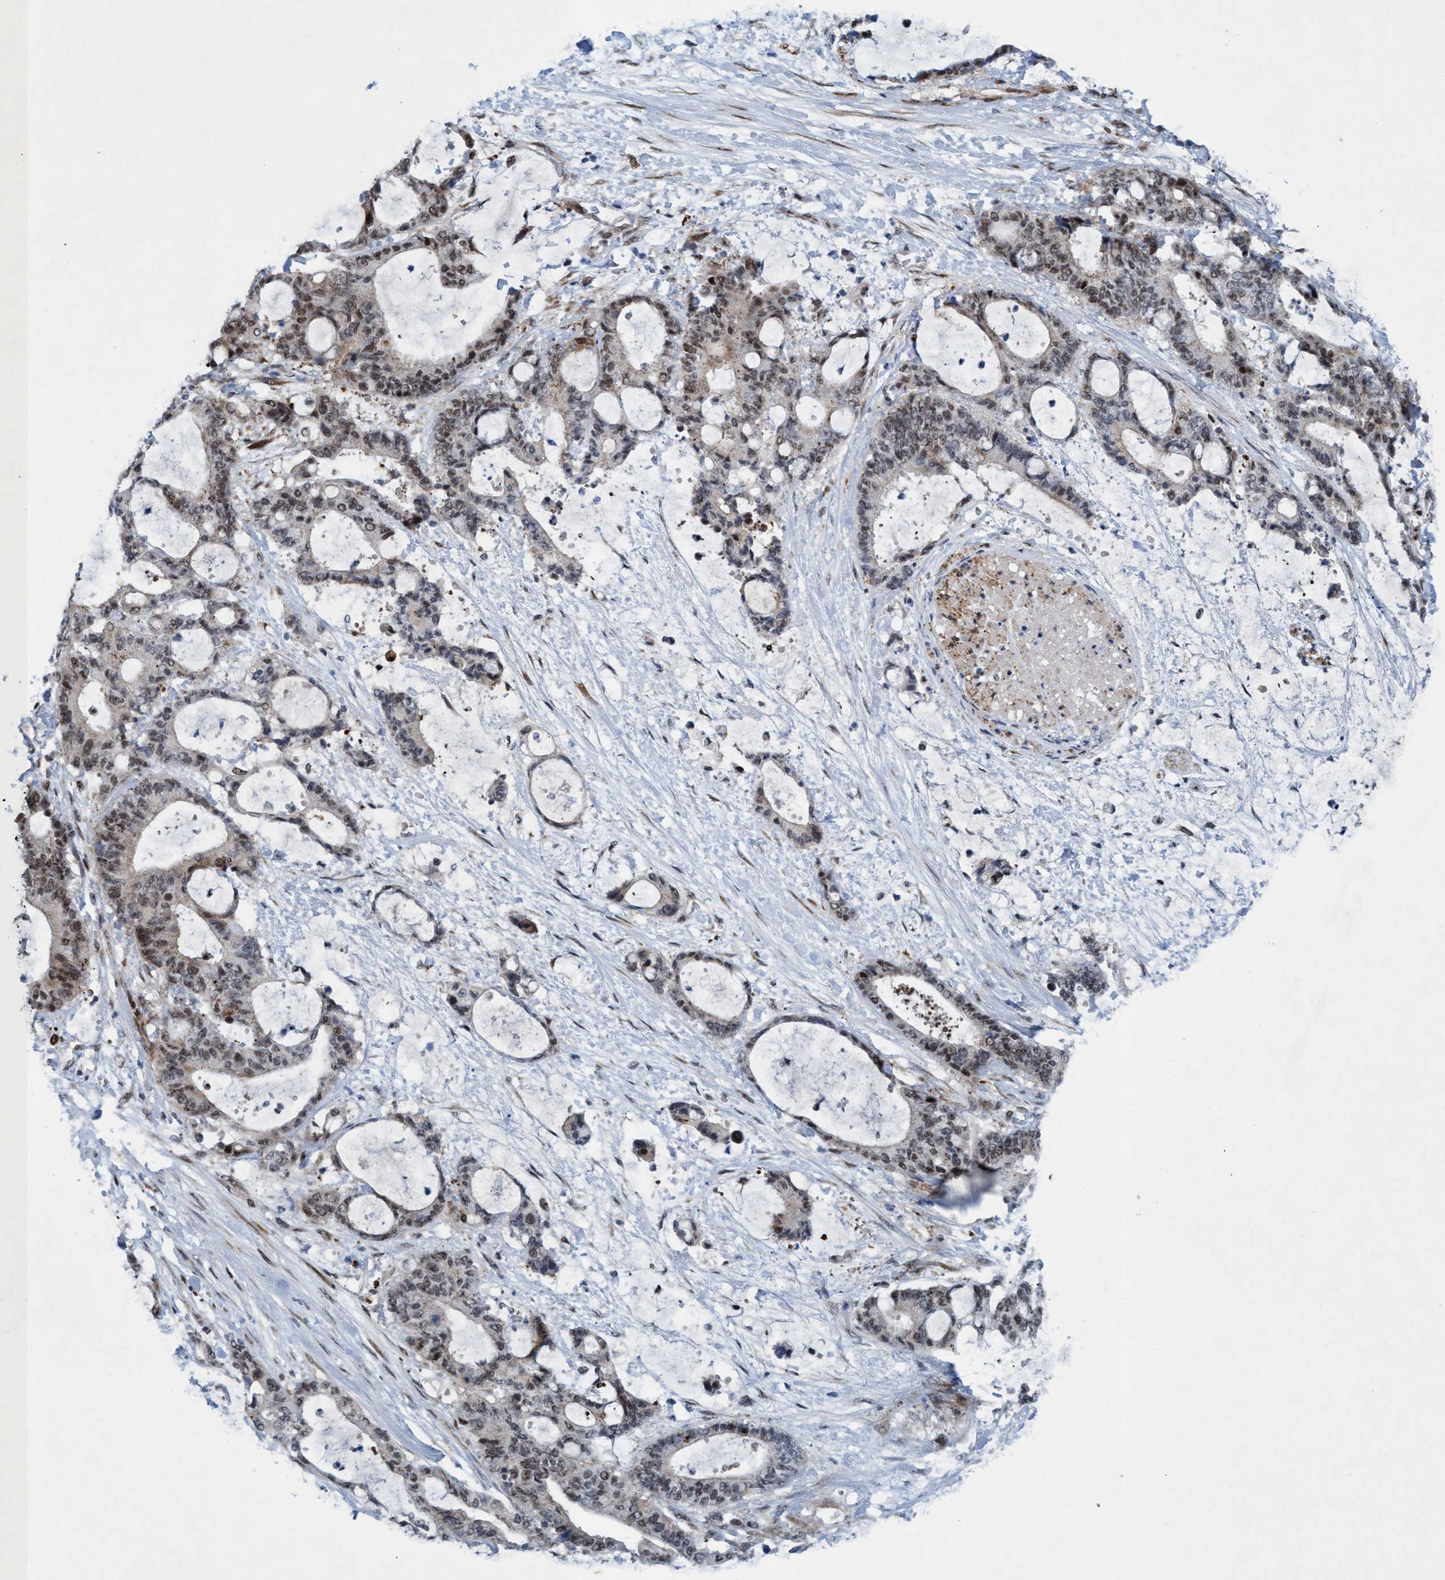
{"staining": {"intensity": "weak", "quantity": ">75%", "location": "nuclear"}, "tissue": "liver cancer", "cell_type": "Tumor cells", "image_type": "cancer", "snomed": [{"axis": "morphology", "description": "Normal tissue, NOS"}, {"axis": "morphology", "description": "Cholangiocarcinoma"}, {"axis": "topography", "description": "Liver"}, {"axis": "topography", "description": "Peripheral nerve tissue"}], "caption": "A micrograph of liver cancer stained for a protein displays weak nuclear brown staining in tumor cells. The staining was performed using DAB, with brown indicating positive protein expression. Nuclei are stained blue with hematoxylin.", "gene": "CWC27", "patient": {"sex": "female", "age": 73}}